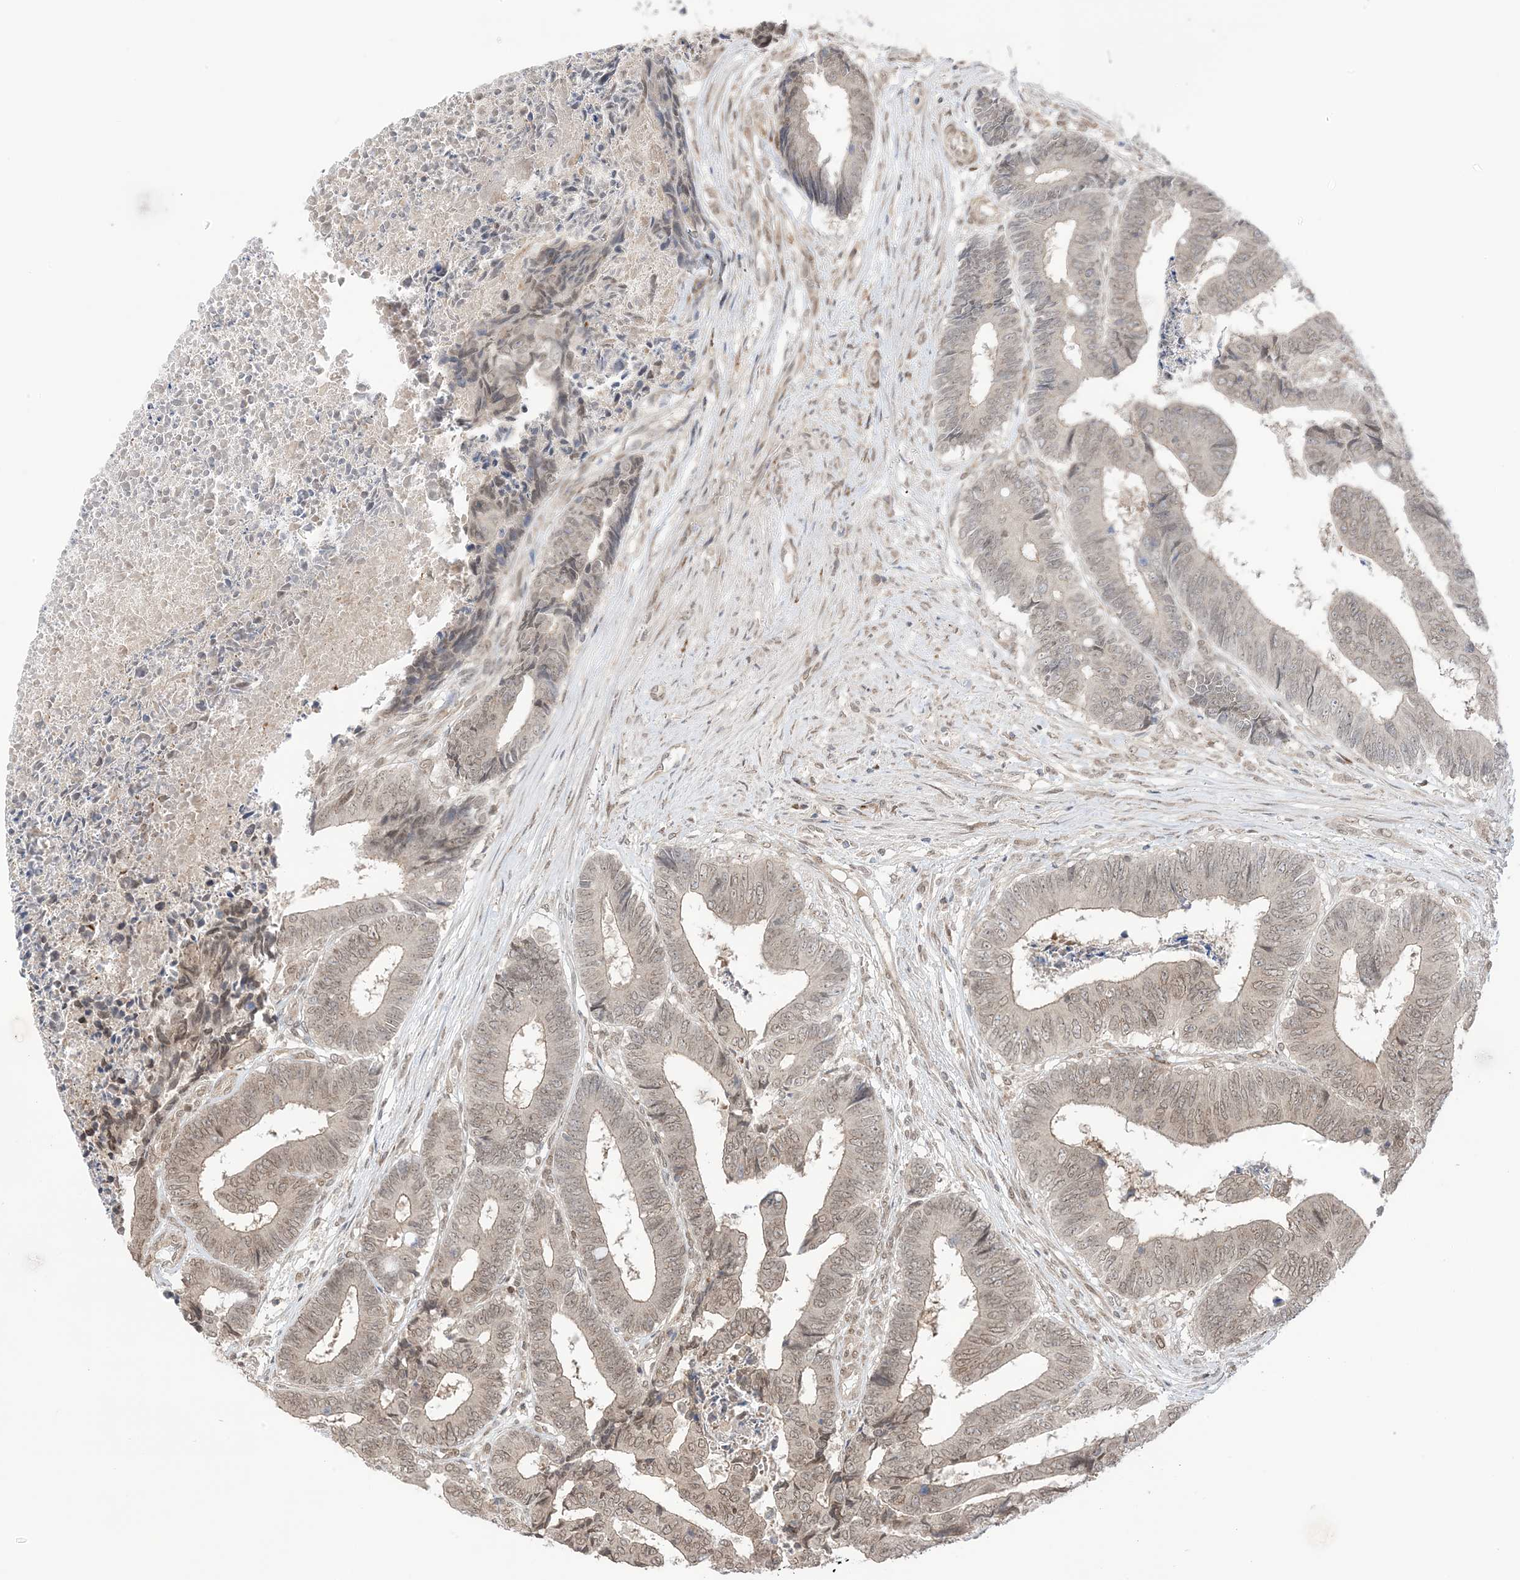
{"staining": {"intensity": "weak", "quantity": ">75%", "location": "cytoplasmic/membranous,nuclear"}, "tissue": "colorectal cancer", "cell_type": "Tumor cells", "image_type": "cancer", "snomed": [{"axis": "morphology", "description": "Adenocarcinoma, NOS"}, {"axis": "topography", "description": "Rectum"}], "caption": "An image of human colorectal cancer (adenocarcinoma) stained for a protein reveals weak cytoplasmic/membranous and nuclear brown staining in tumor cells. (IHC, brightfield microscopy, high magnification).", "gene": "UBE2E2", "patient": {"sex": "male", "age": 84}}